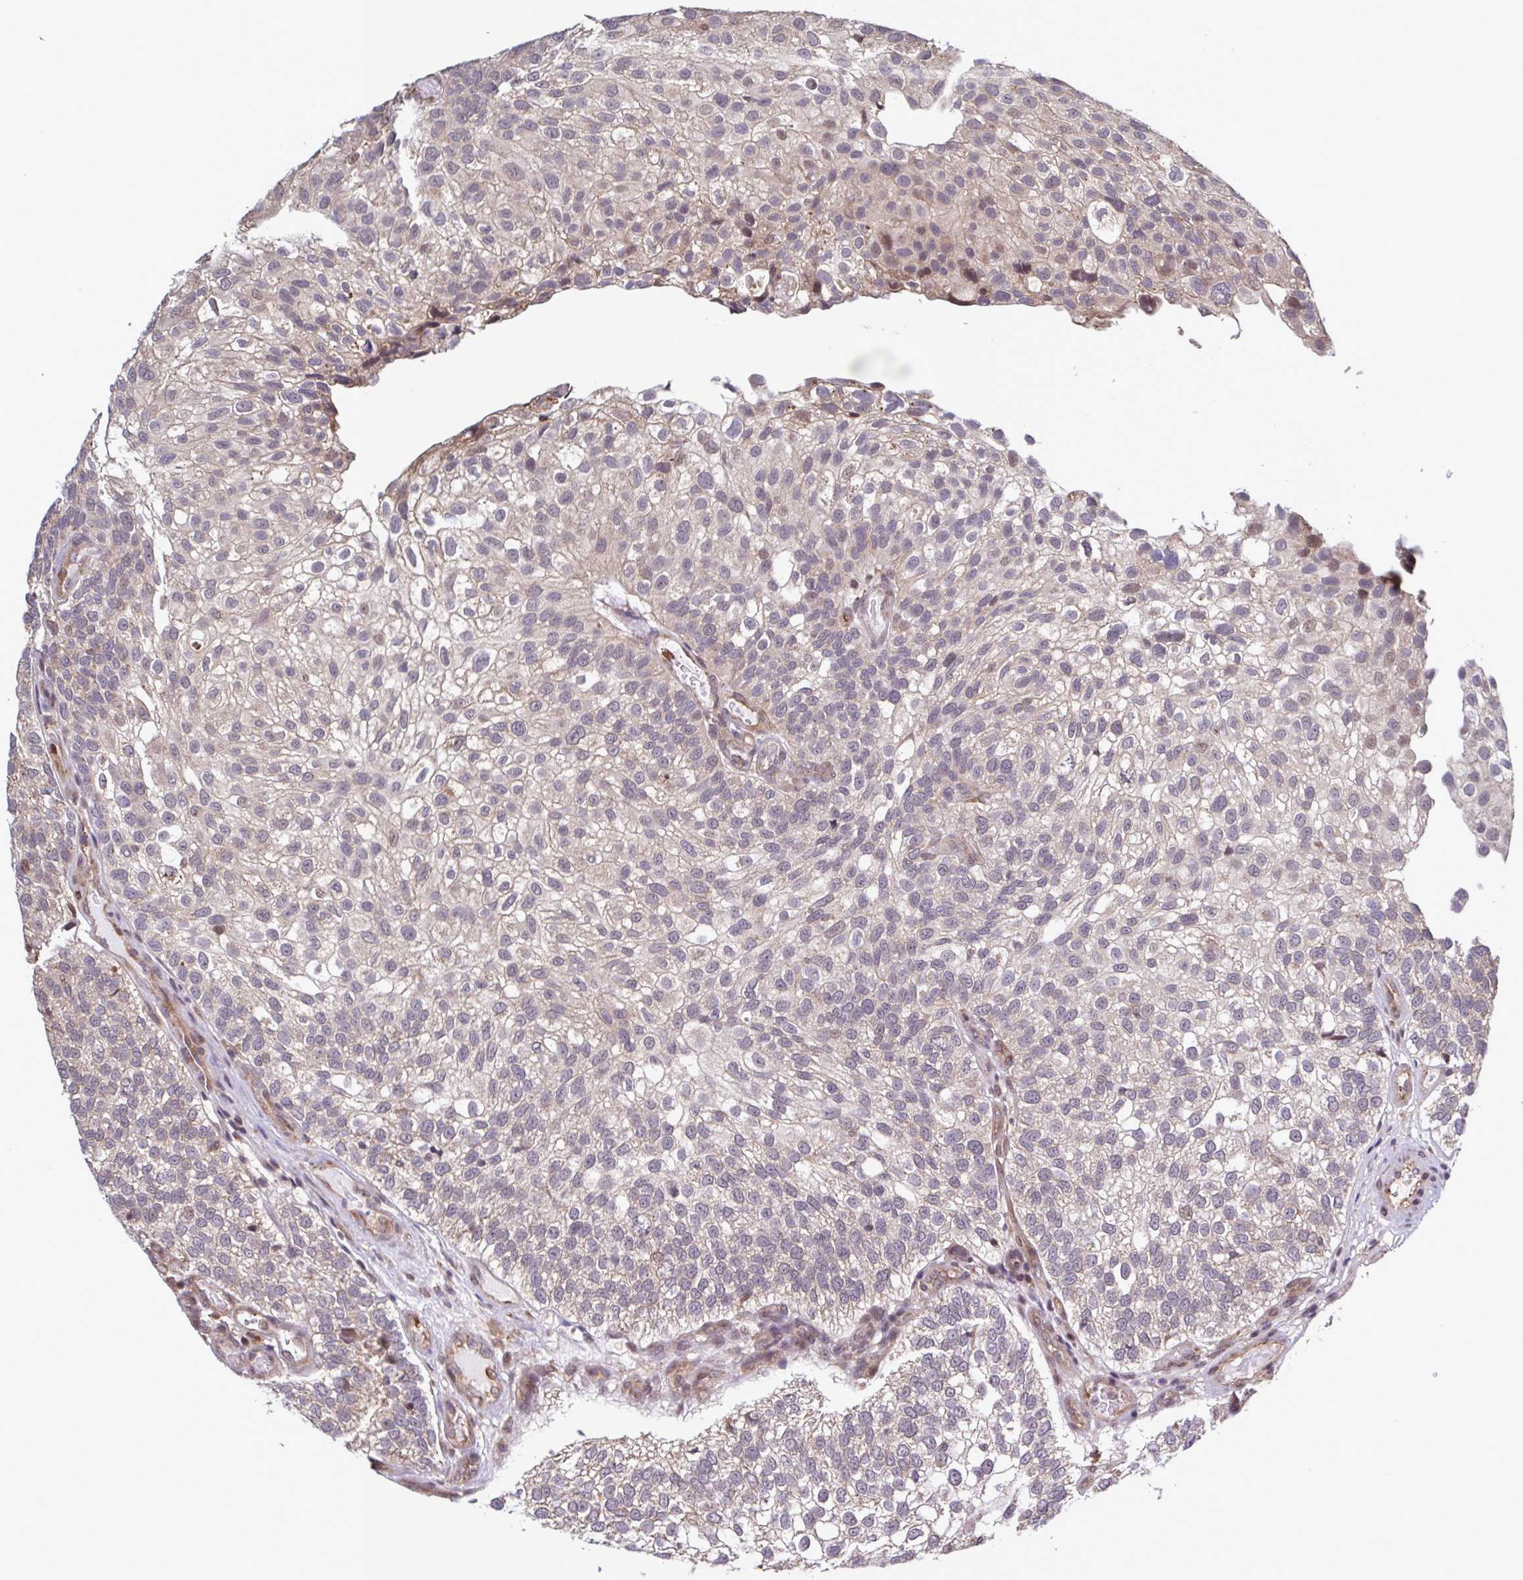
{"staining": {"intensity": "negative", "quantity": "none", "location": "none"}, "tissue": "urothelial cancer", "cell_type": "Tumor cells", "image_type": "cancer", "snomed": [{"axis": "morphology", "description": "Urothelial carcinoma, NOS"}, {"axis": "topography", "description": "Urinary bladder"}], "caption": "Immunohistochemistry (IHC) image of neoplastic tissue: human urothelial cancer stained with DAB displays no significant protein expression in tumor cells.", "gene": "ZNF200", "patient": {"sex": "male", "age": 87}}